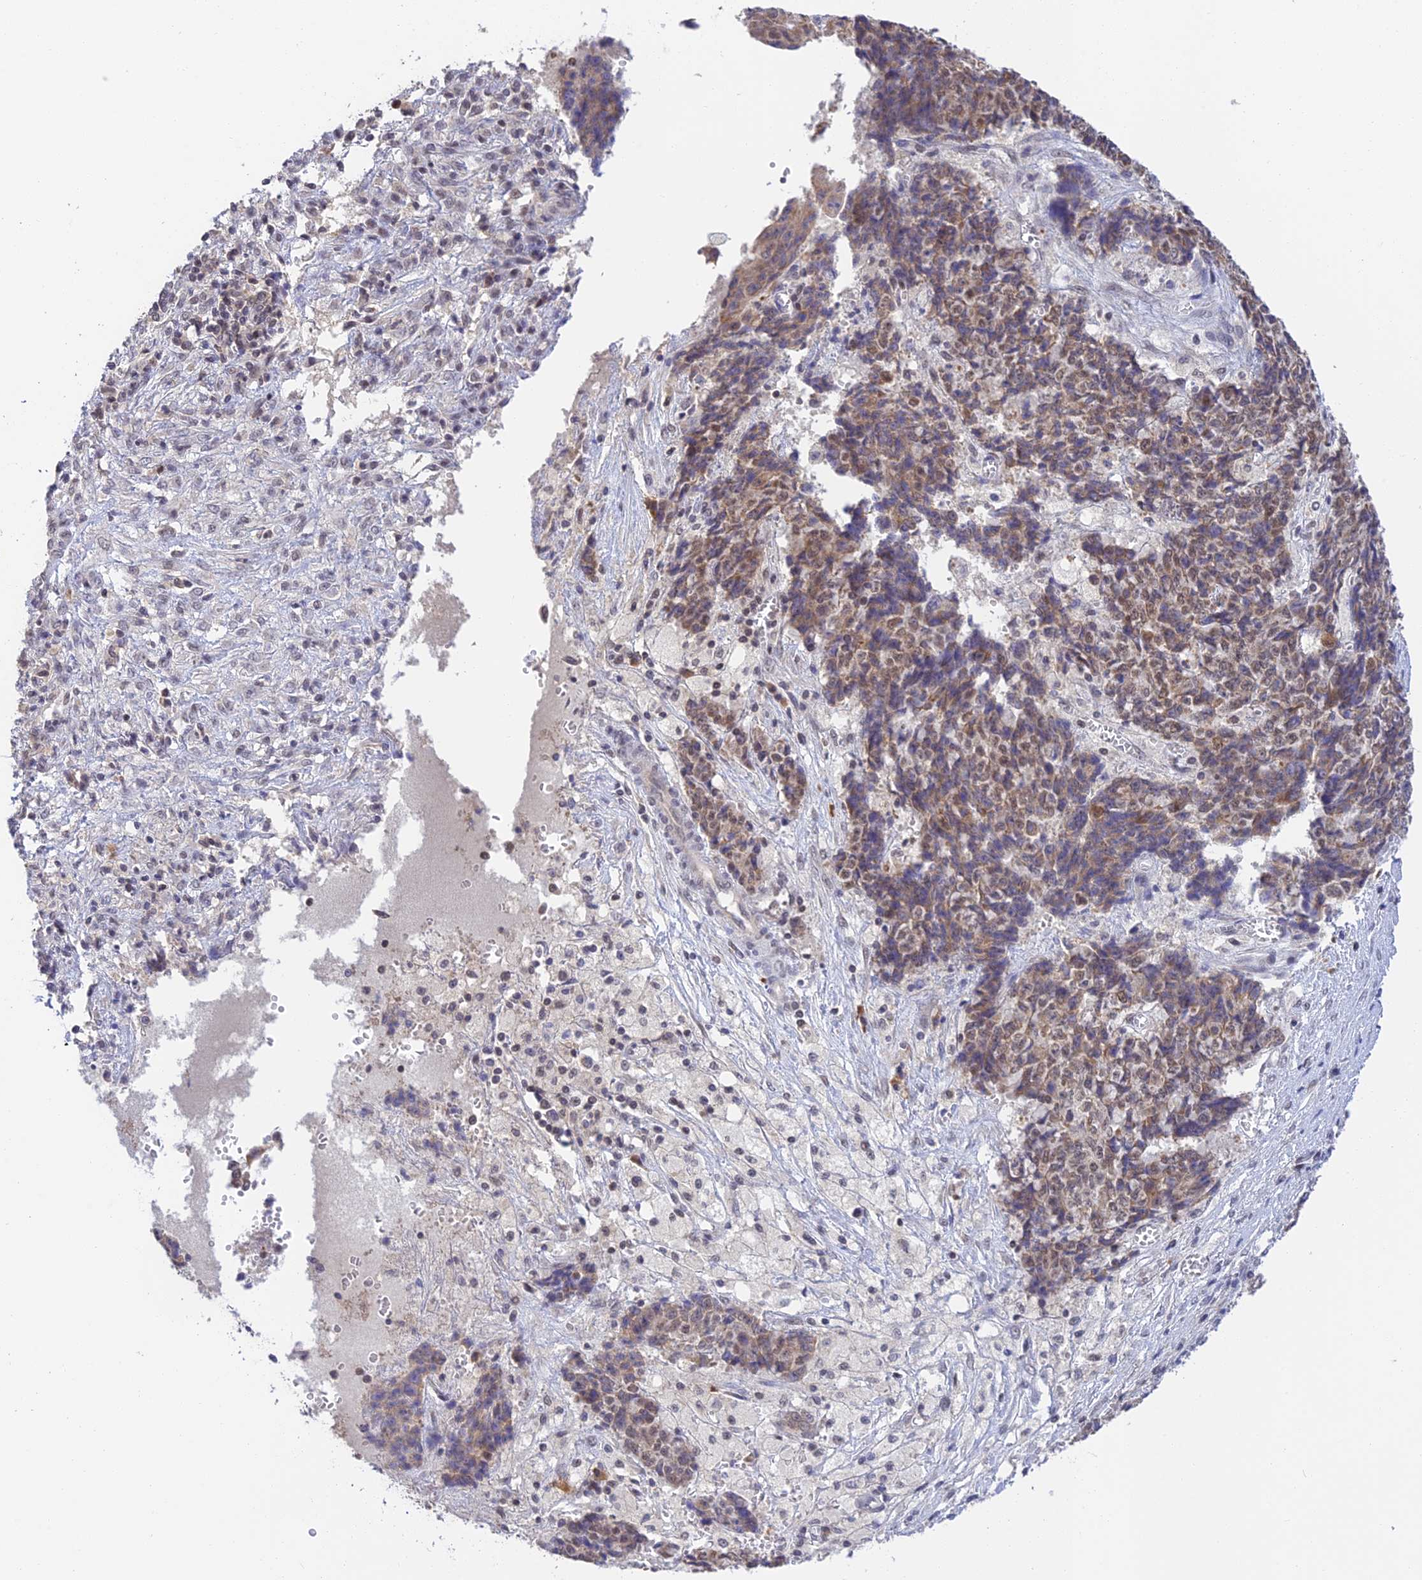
{"staining": {"intensity": "weak", "quantity": ">75%", "location": "cytoplasmic/membranous"}, "tissue": "ovarian cancer", "cell_type": "Tumor cells", "image_type": "cancer", "snomed": [{"axis": "morphology", "description": "Carcinoma, endometroid"}, {"axis": "topography", "description": "Ovary"}], "caption": "This micrograph displays endometroid carcinoma (ovarian) stained with immunohistochemistry (IHC) to label a protein in brown. The cytoplasmic/membranous of tumor cells show weak positivity for the protein. Nuclei are counter-stained blue.", "gene": "PEX16", "patient": {"sex": "female", "age": 42}}